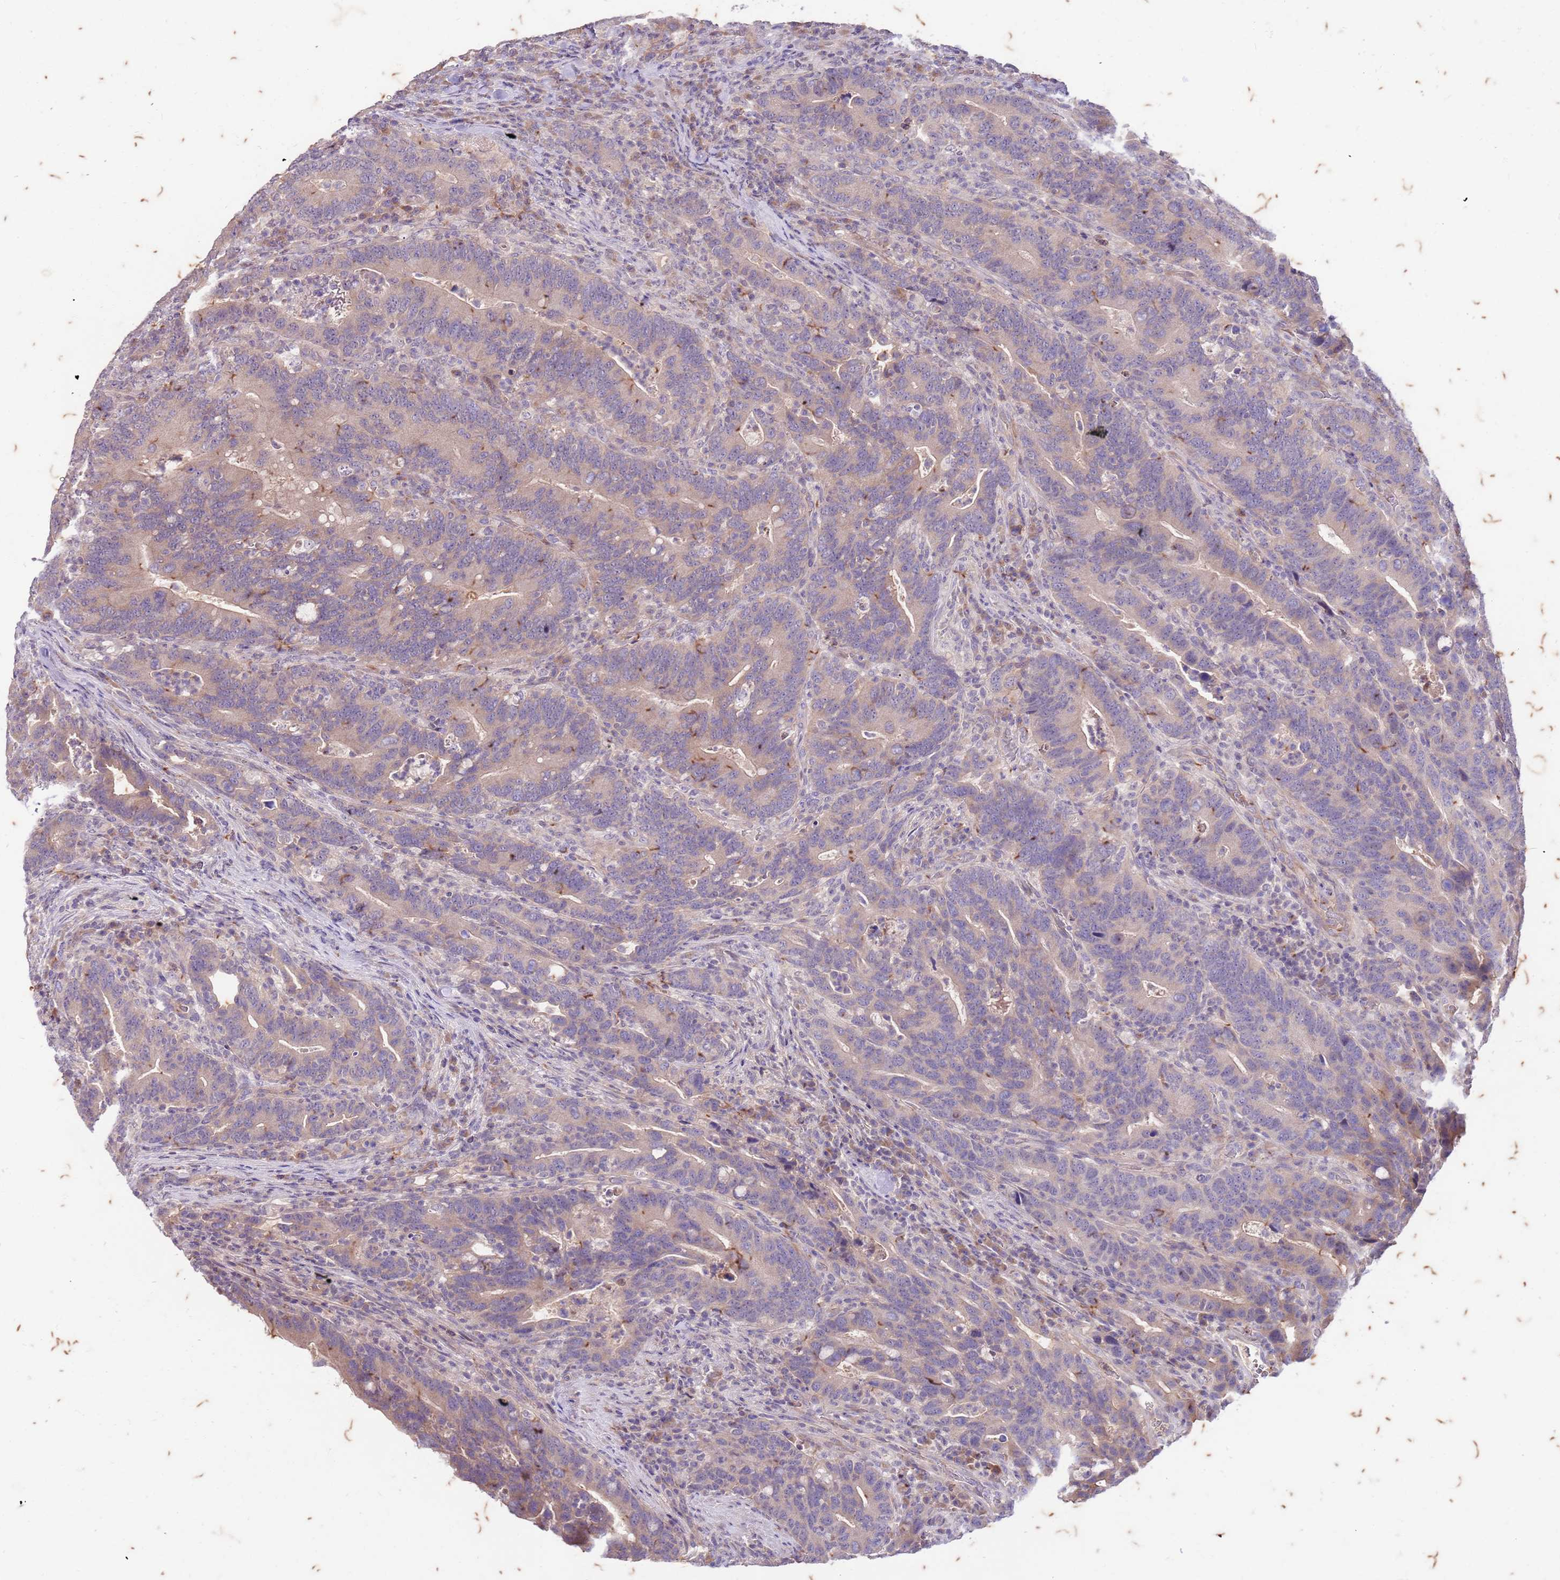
{"staining": {"intensity": "weak", "quantity": "<25%", "location": "cytoplasmic/membranous"}, "tissue": "colorectal cancer", "cell_type": "Tumor cells", "image_type": "cancer", "snomed": [{"axis": "morphology", "description": "Adenocarcinoma, NOS"}, {"axis": "topography", "description": "Colon"}], "caption": "Image shows no protein positivity in tumor cells of colorectal cancer tissue.", "gene": "RAPGEF3", "patient": {"sex": "female", "age": 66}}